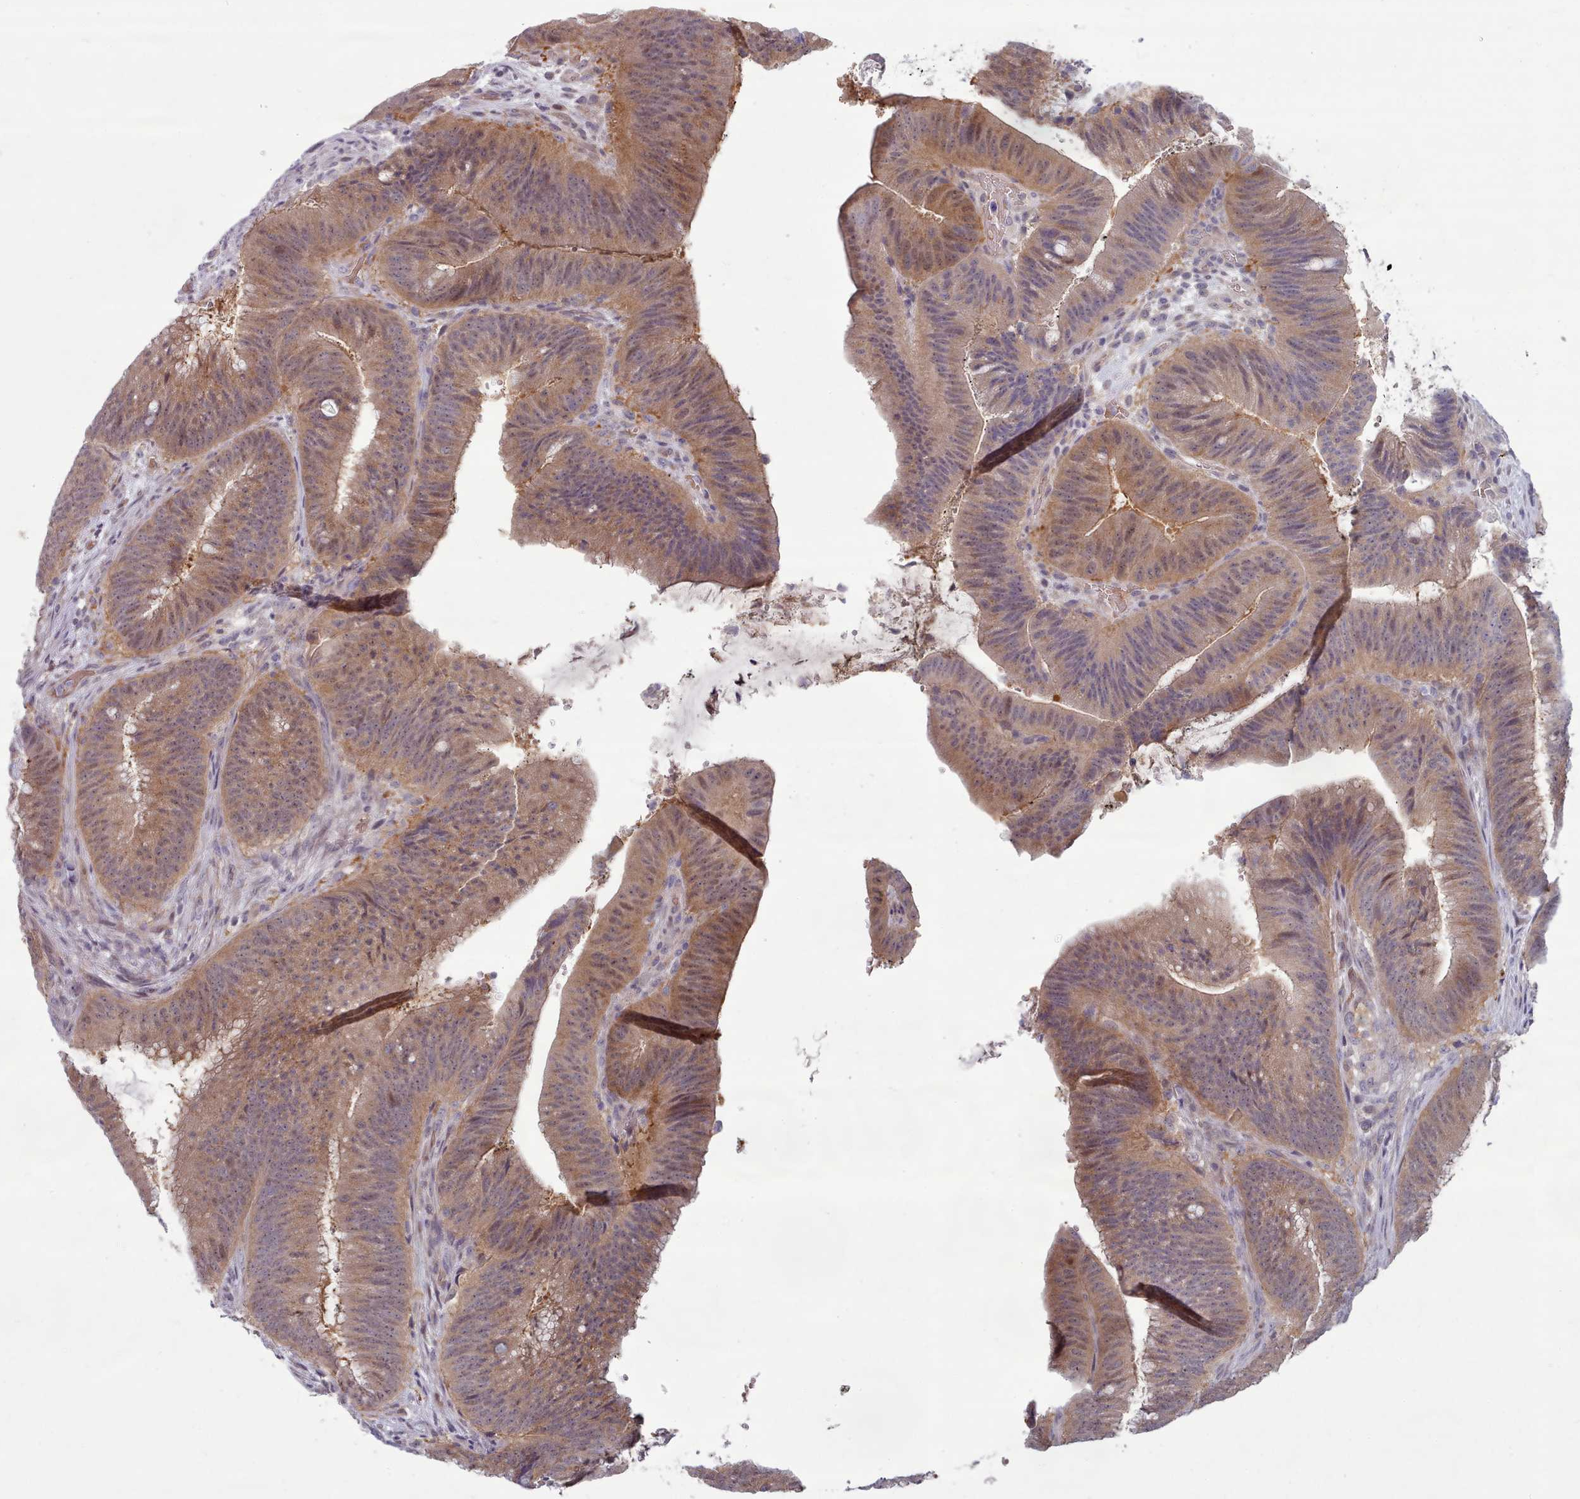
{"staining": {"intensity": "weak", "quantity": "25%-75%", "location": "cytoplasmic/membranous,nuclear"}, "tissue": "colorectal cancer", "cell_type": "Tumor cells", "image_type": "cancer", "snomed": [{"axis": "morphology", "description": "Adenocarcinoma, NOS"}, {"axis": "topography", "description": "Colon"}], "caption": "Tumor cells display low levels of weak cytoplasmic/membranous and nuclear positivity in approximately 25%-75% of cells in colorectal cancer. The protein of interest is stained brown, and the nuclei are stained in blue (DAB (3,3'-diaminobenzidine) IHC with brightfield microscopy, high magnification).", "gene": "CLNS1A", "patient": {"sex": "female", "age": 43}}